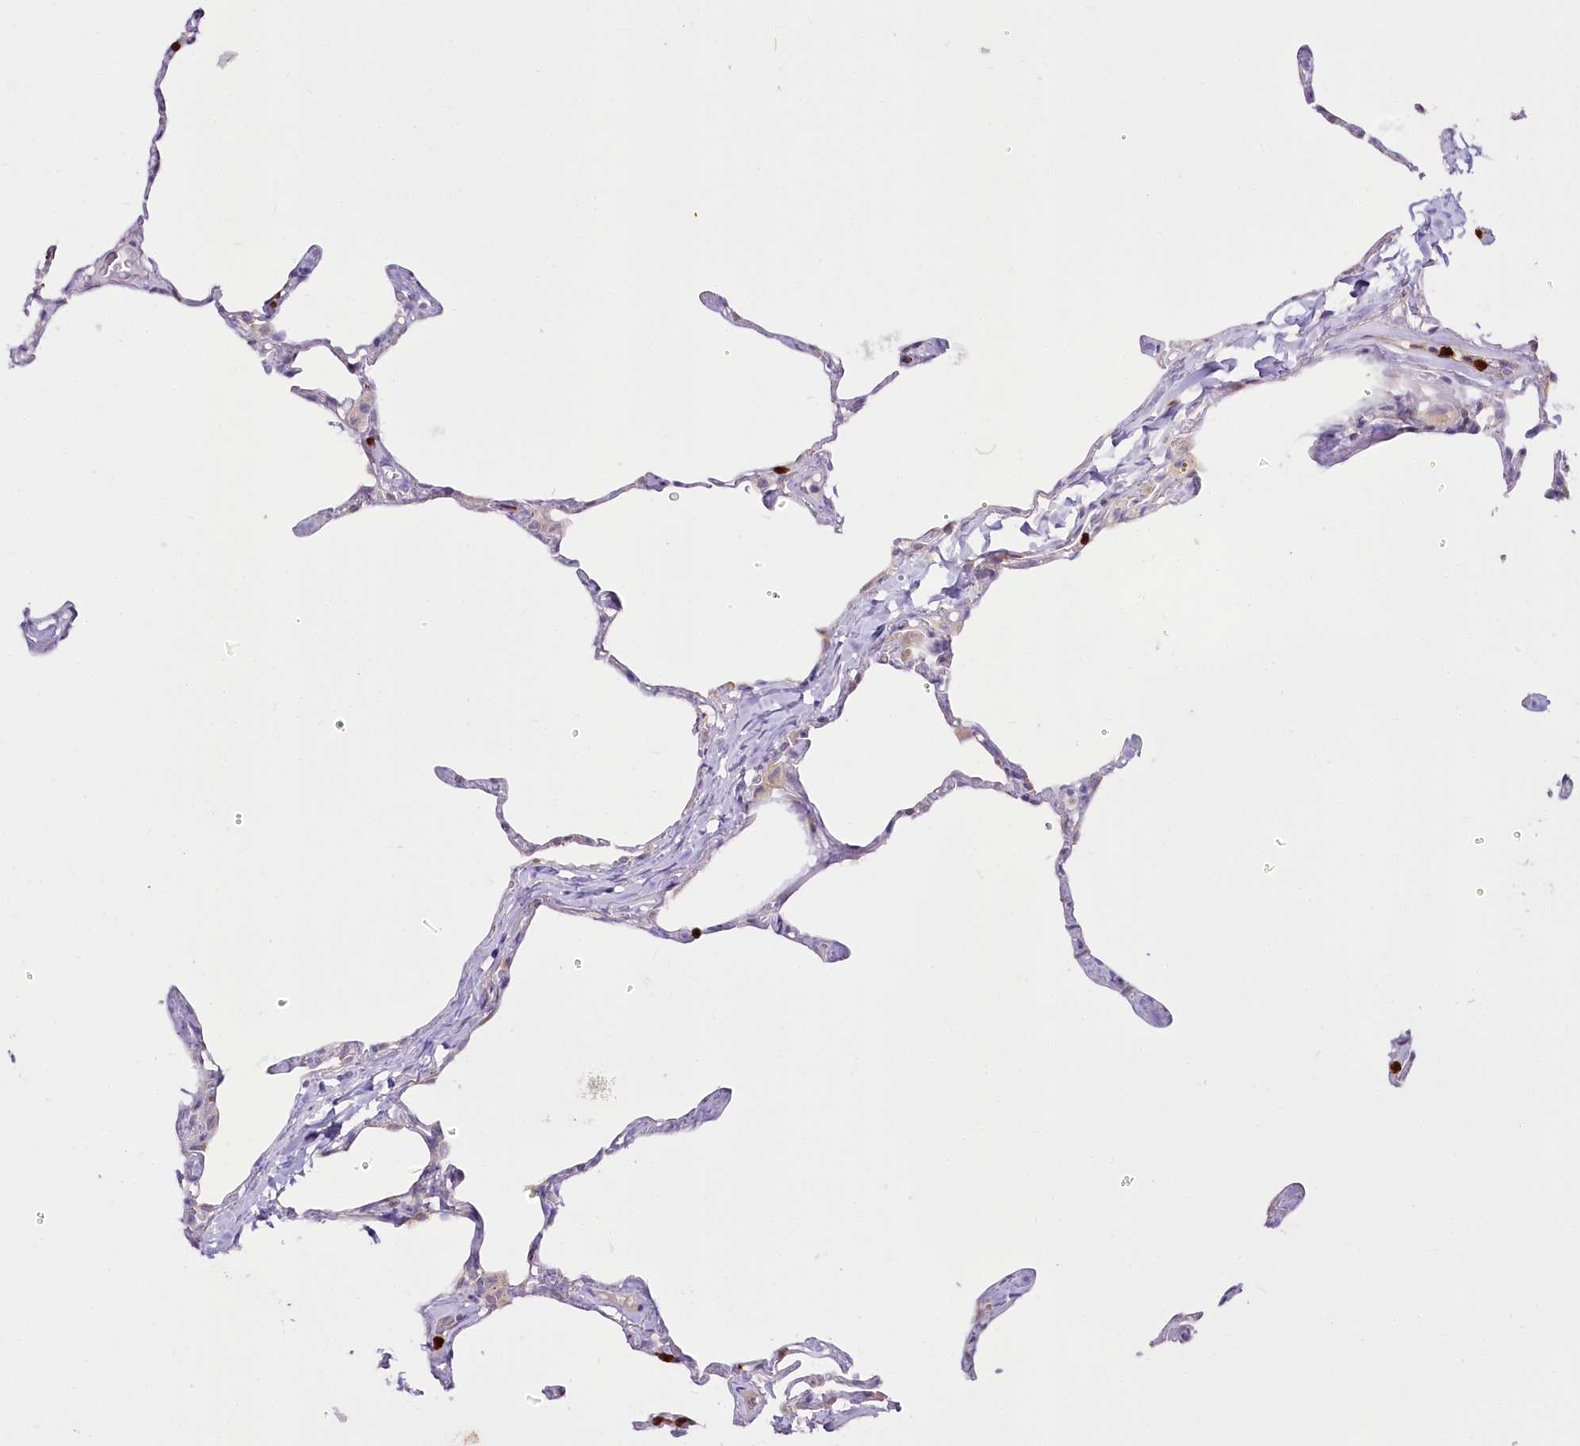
{"staining": {"intensity": "negative", "quantity": "none", "location": "none"}, "tissue": "lung", "cell_type": "Alveolar cells", "image_type": "normal", "snomed": [{"axis": "morphology", "description": "Normal tissue, NOS"}, {"axis": "topography", "description": "Lung"}], "caption": "IHC of benign lung displays no positivity in alveolar cells. Nuclei are stained in blue.", "gene": "DPYD", "patient": {"sex": "male", "age": 65}}